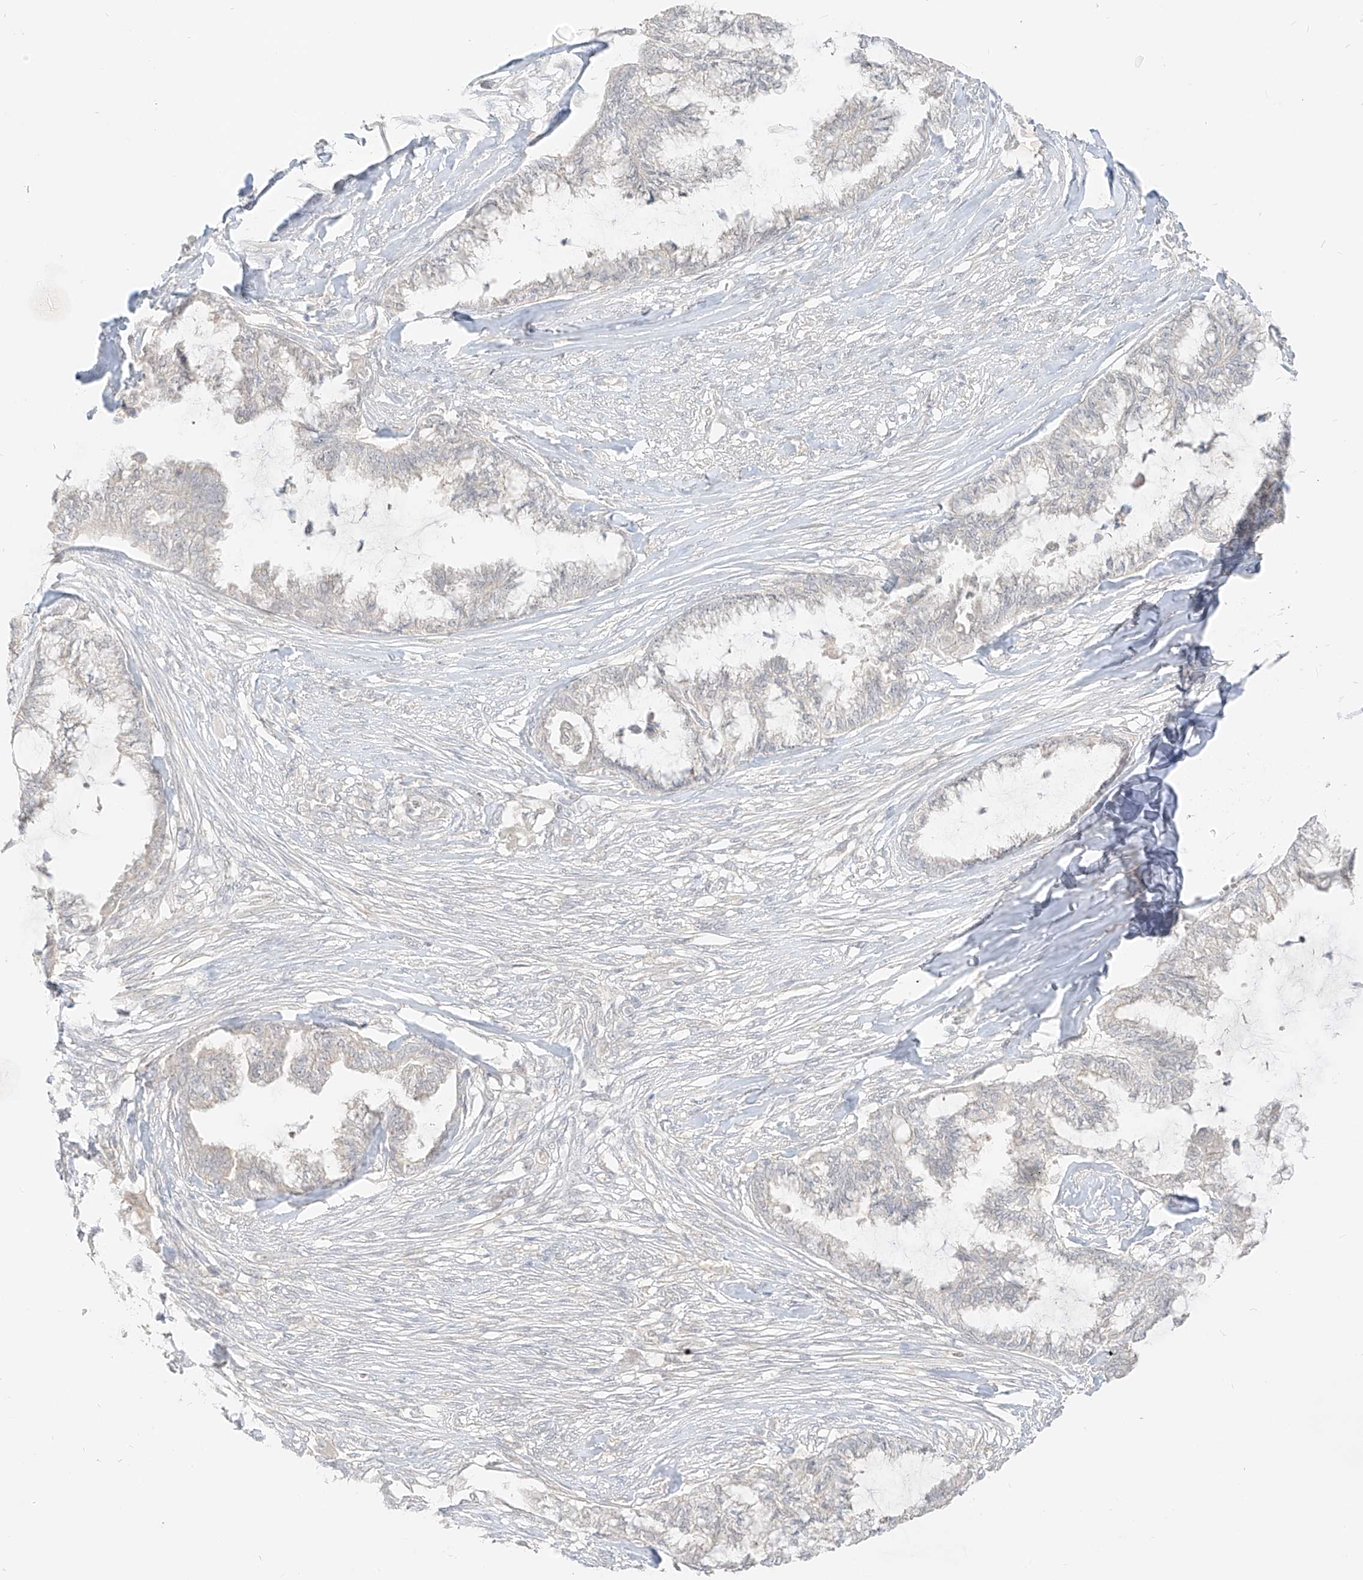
{"staining": {"intensity": "negative", "quantity": "none", "location": "none"}, "tissue": "endometrial cancer", "cell_type": "Tumor cells", "image_type": "cancer", "snomed": [{"axis": "morphology", "description": "Adenocarcinoma, NOS"}, {"axis": "topography", "description": "Endometrium"}], "caption": "Image shows no significant protein expression in tumor cells of endometrial cancer (adenocarcinoma).", "gene": "LIPT1", "patient": {"sex": "female", "age": 86}}